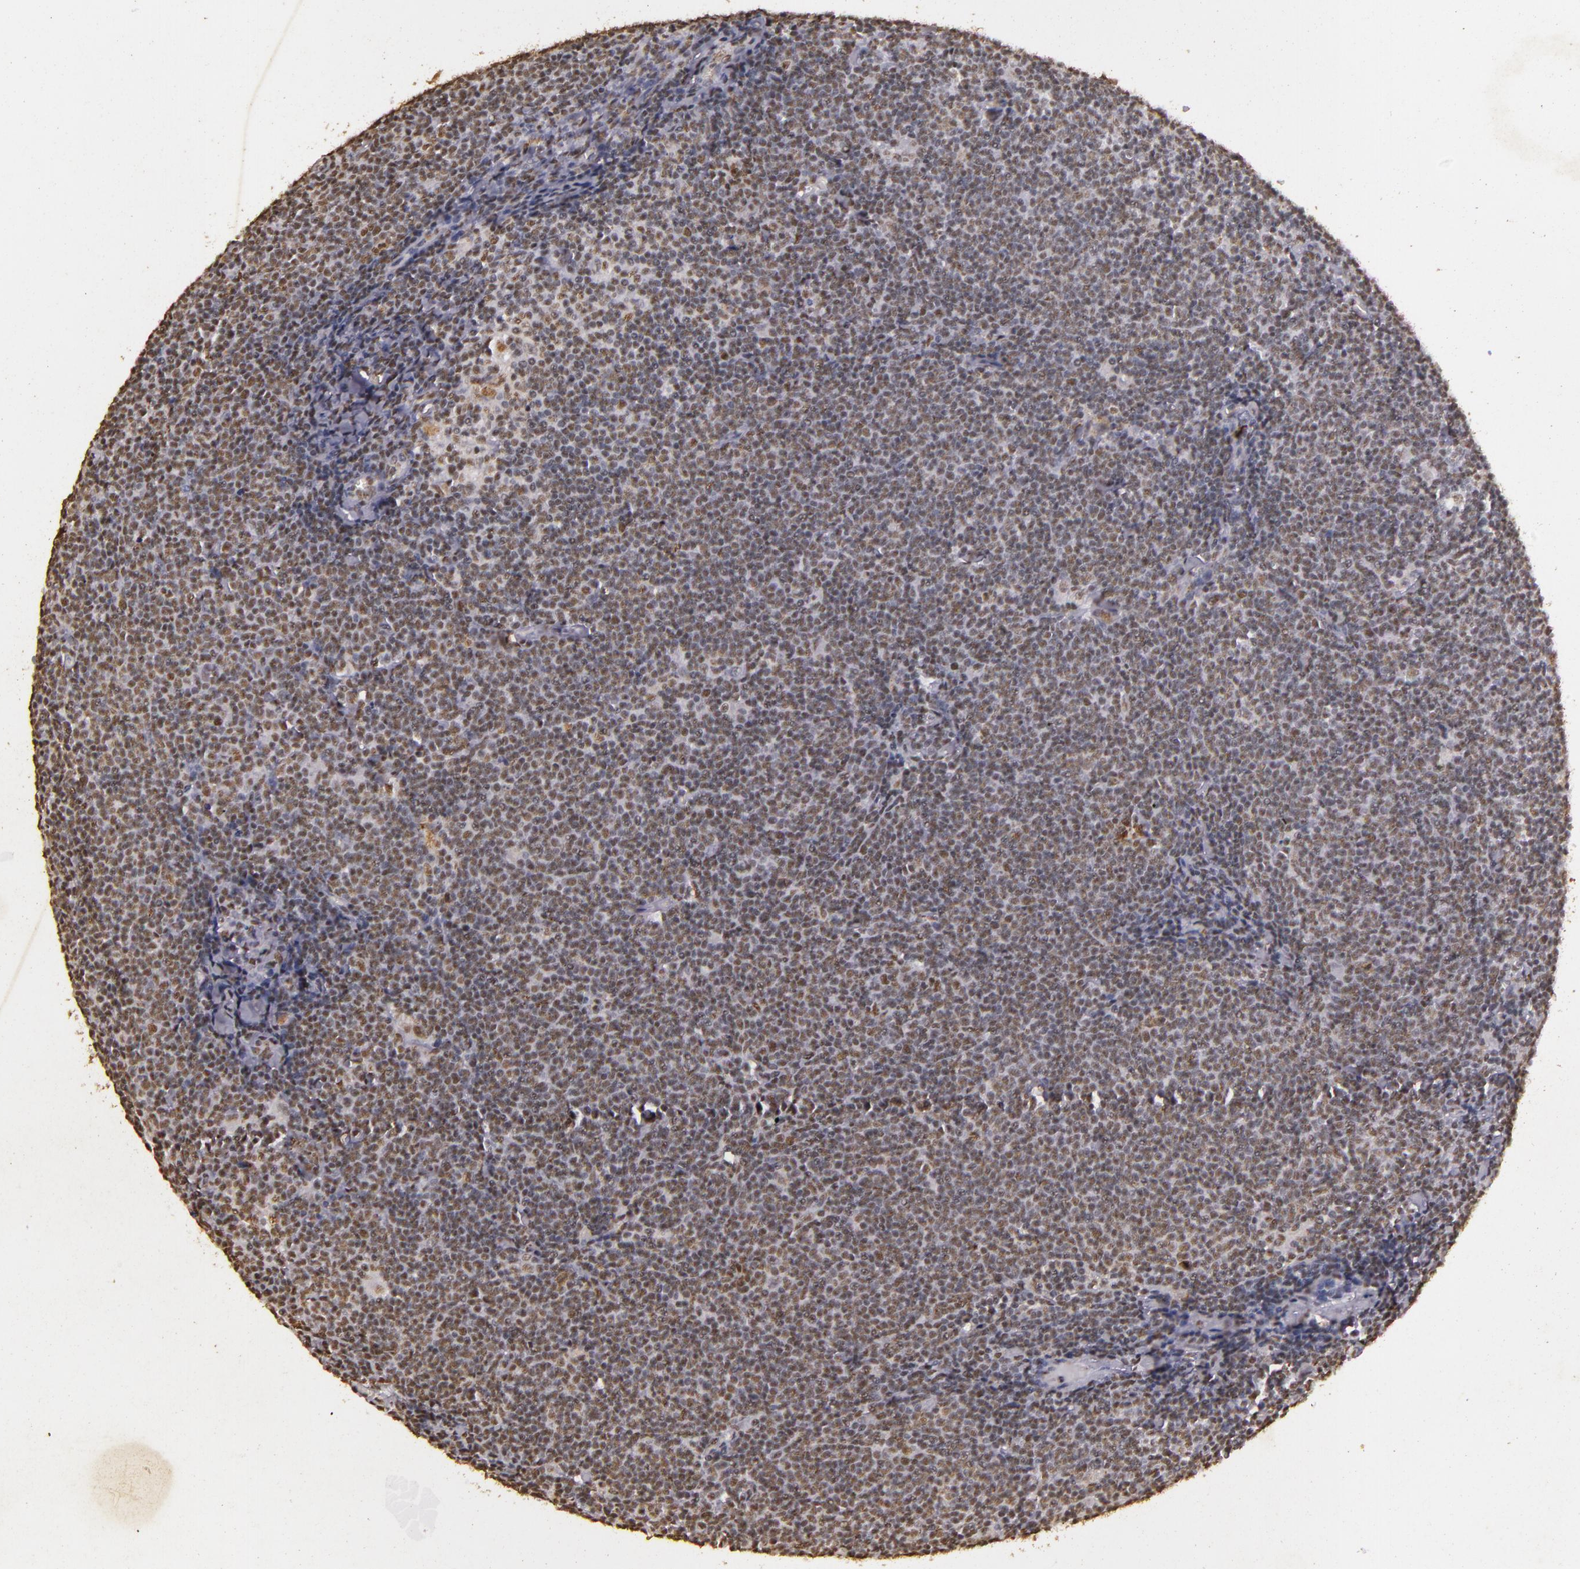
{"staining": {"intensity": "weak", "quantity": "25%-75%", "location": "nuclear"}, "tissue": "lymphoma", "cell_type": "Tumor cells", "image_type": "cancer", "snomed": [{"axis": "morphology", "description": "Malignant lymphoma, non-Hodgkin's type, Low grade"}, {"axis": "topography", "description": "Lymph node"}], "caption": "Lymphoma stained for a protein displays weak nuclear positivity in tumor cells.", "gene": "CBX3", "patient": {"sex": "male", "age": 65}}